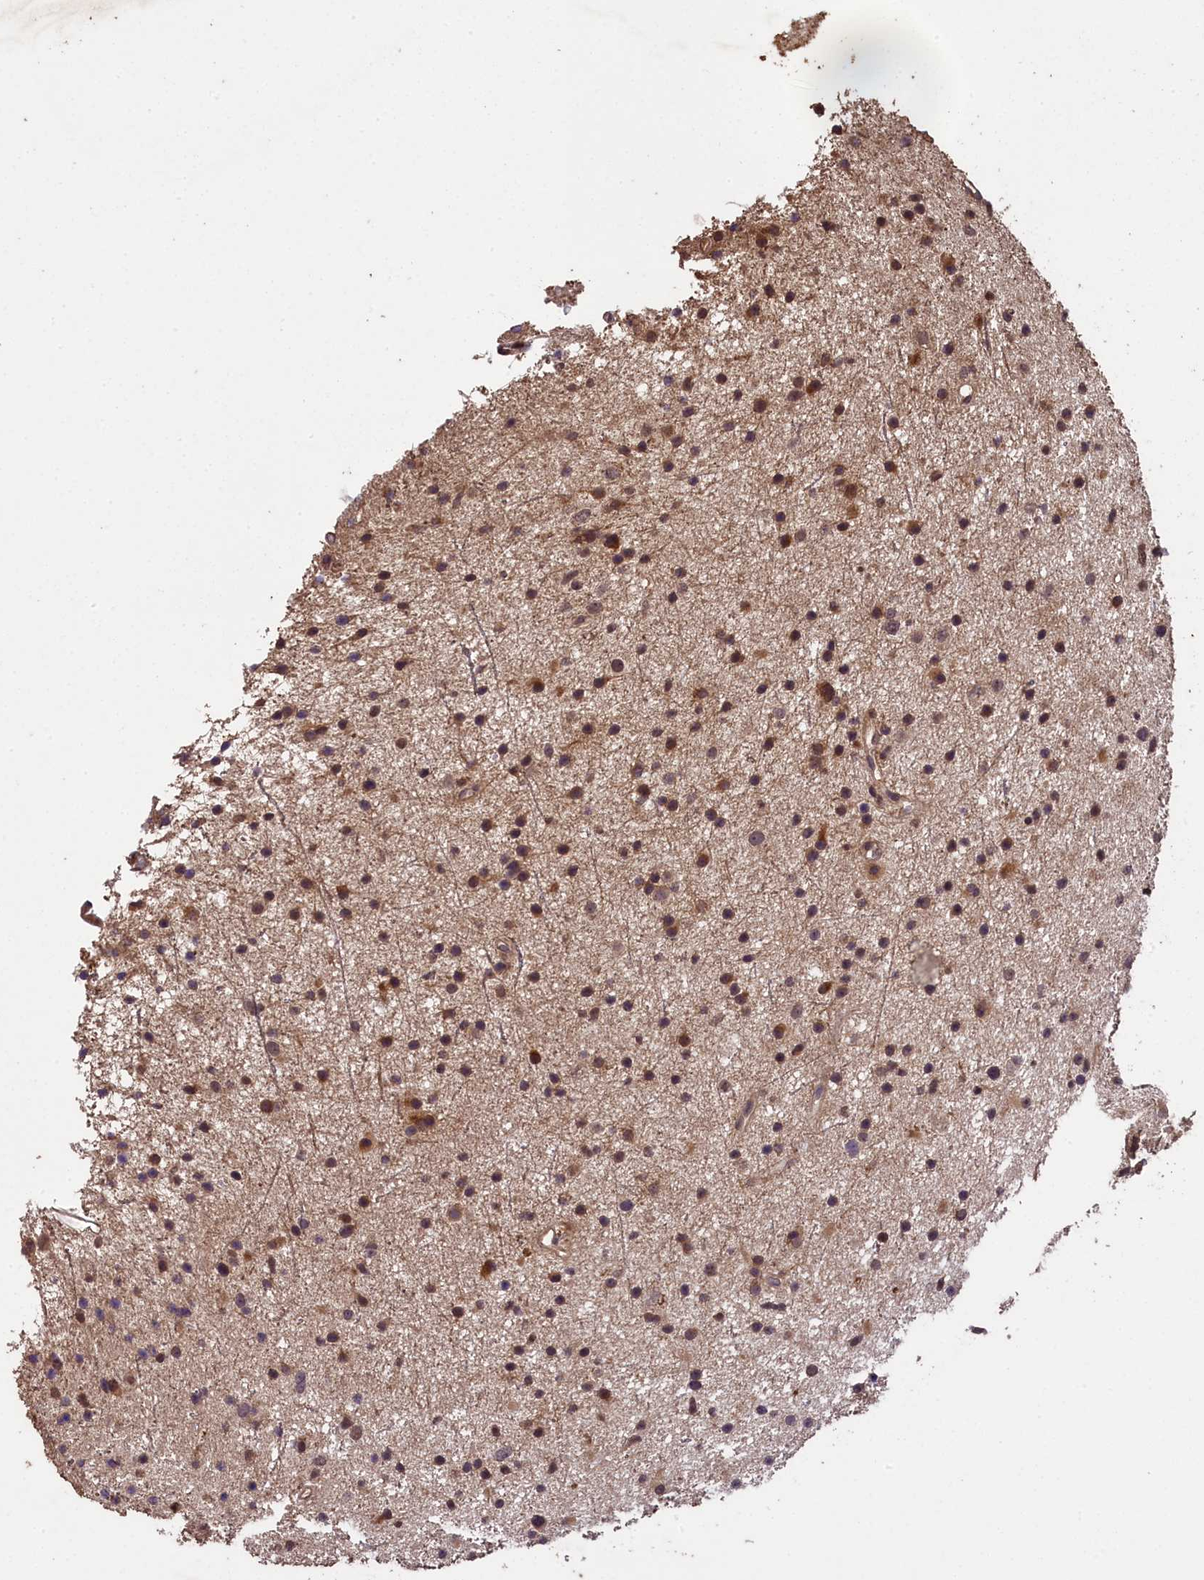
{"staining": {"intensity": "moderate", "quantity": "<25%", "location": "cytoplasmic/membranous"}, "tissue": "glioma", "cell_type": "Tumor cells", "image_type": "cancer", "snomed": [{"axis": "morphology", "description": "Glioma, malignant, Low grade"}, {"axis": "topography", "description": "Cerebral cortex"}], "caption": "DAB immunohistochemical staining of human low-grade glioma (malignant) shows moderate cytoplasmic/membranous protein staining in approximately <25% of tumor cells.", "gene": "CHD9", "patient": {"sex": "female", "age": 39}}